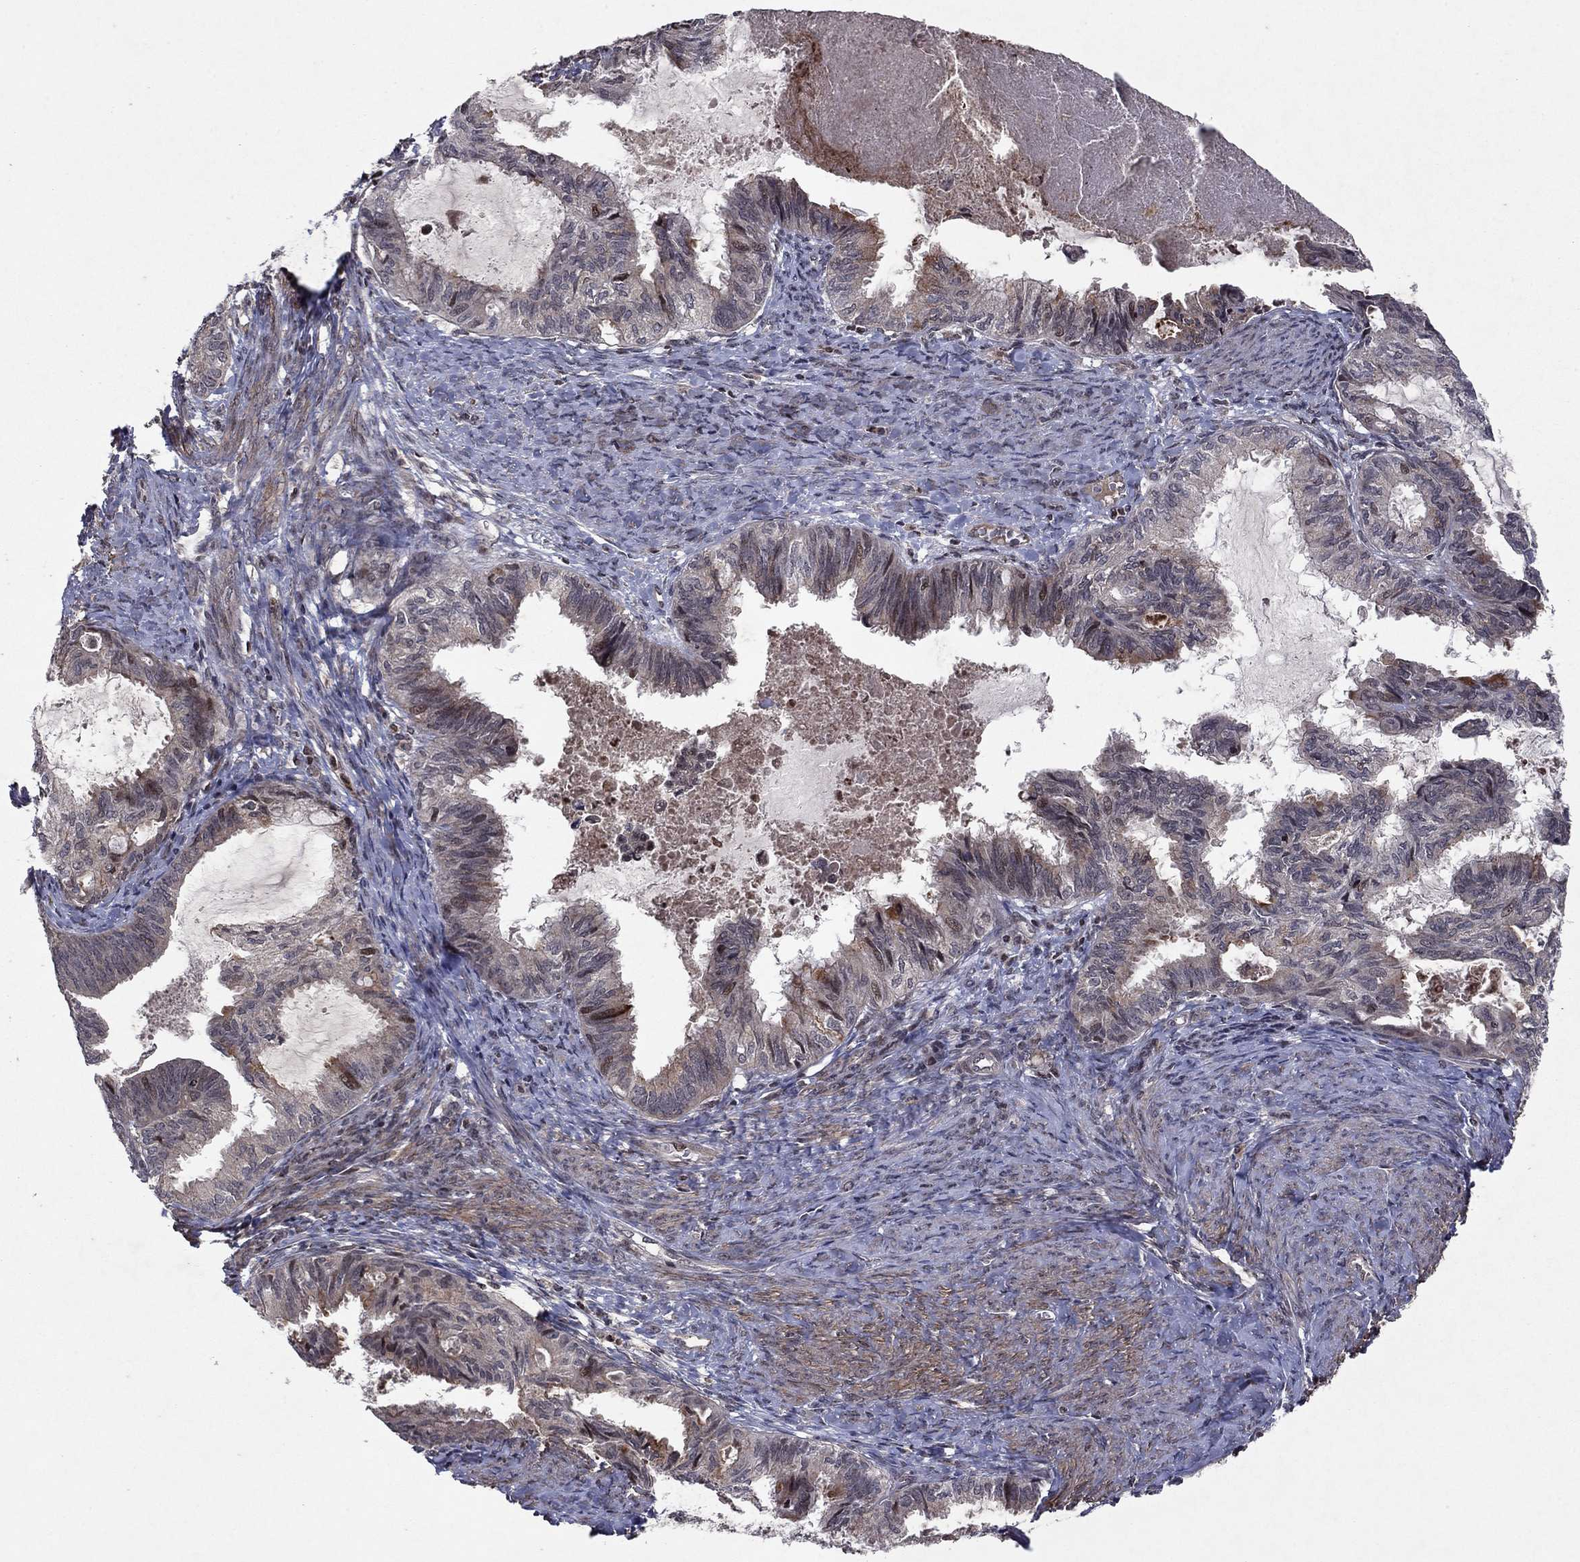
{"staining": {"intensity": "negative", "quantity": "none", "location": "none"}, "tissue": "endometrial cancer", "cell_type": "Tumor cells", "image_type": "cancer", "snomed": [{"axis": "morphology", "description": "Adenocarcinoma, NOS"}, {"axis": "topography", "description": "Endometrium"}], "caption": "Tumor cells are negative for brown protein staining in endometrial cancer.", "gene": "SORBS1", "patient": {"sex": "female", "age": 86}}